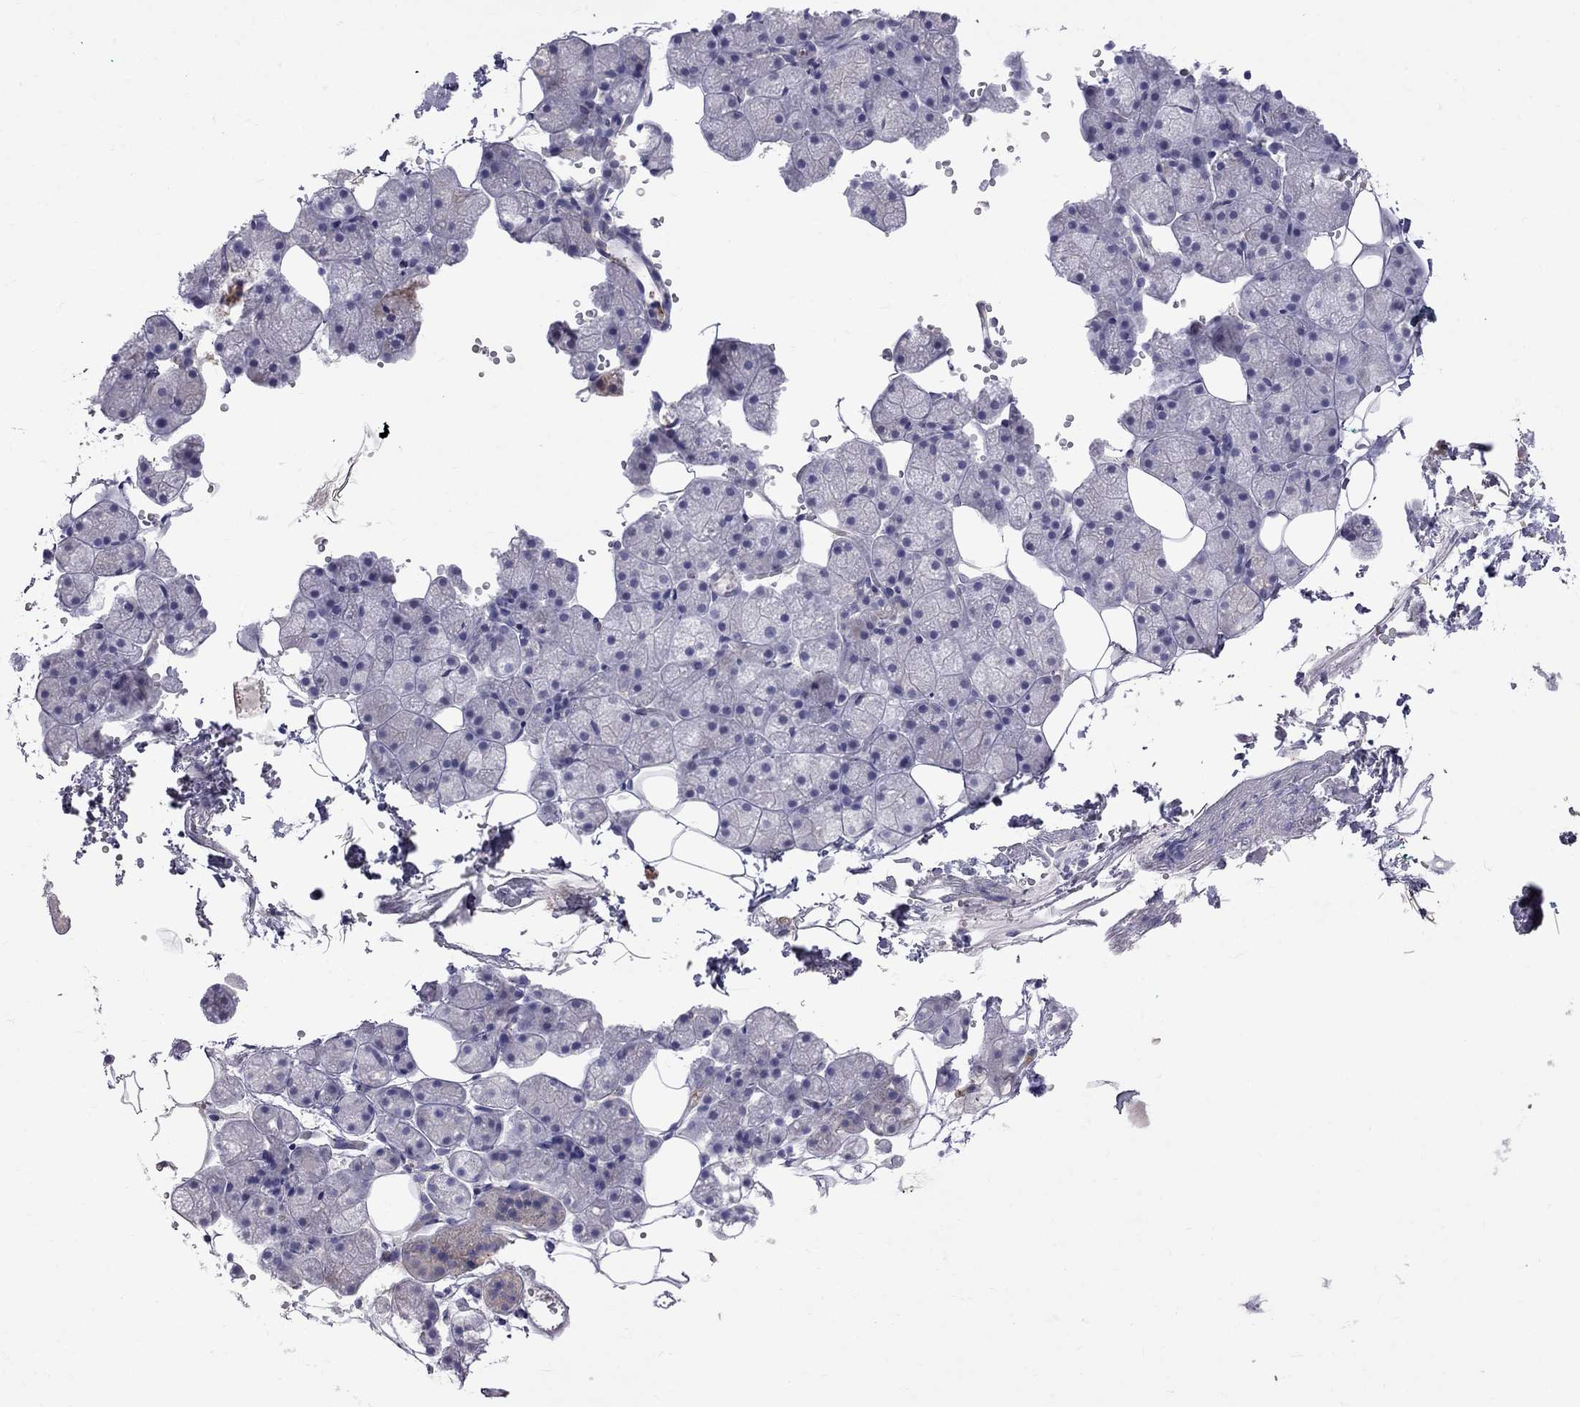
{"staining": {"intensity": "moderate", "quantity": "<25%", "location": "cytoplasmic/membranous"}, "tissue": "salivary gland", "cell_type": "Glandular cells", "image_type": "normal", "snomed": [{"axis": "morphology", "description": "Normal tissue, NOS"}, {"axis": "topography", "description": "Salivary gland"}], "caption": "Salivary gland stained with a brown dye reveals moderate cytoplasmic/membranous positive expression in about <25% of glandular cells.", "gene": "EIF4E3", "patient": {"sex": "male", "age": 38}}